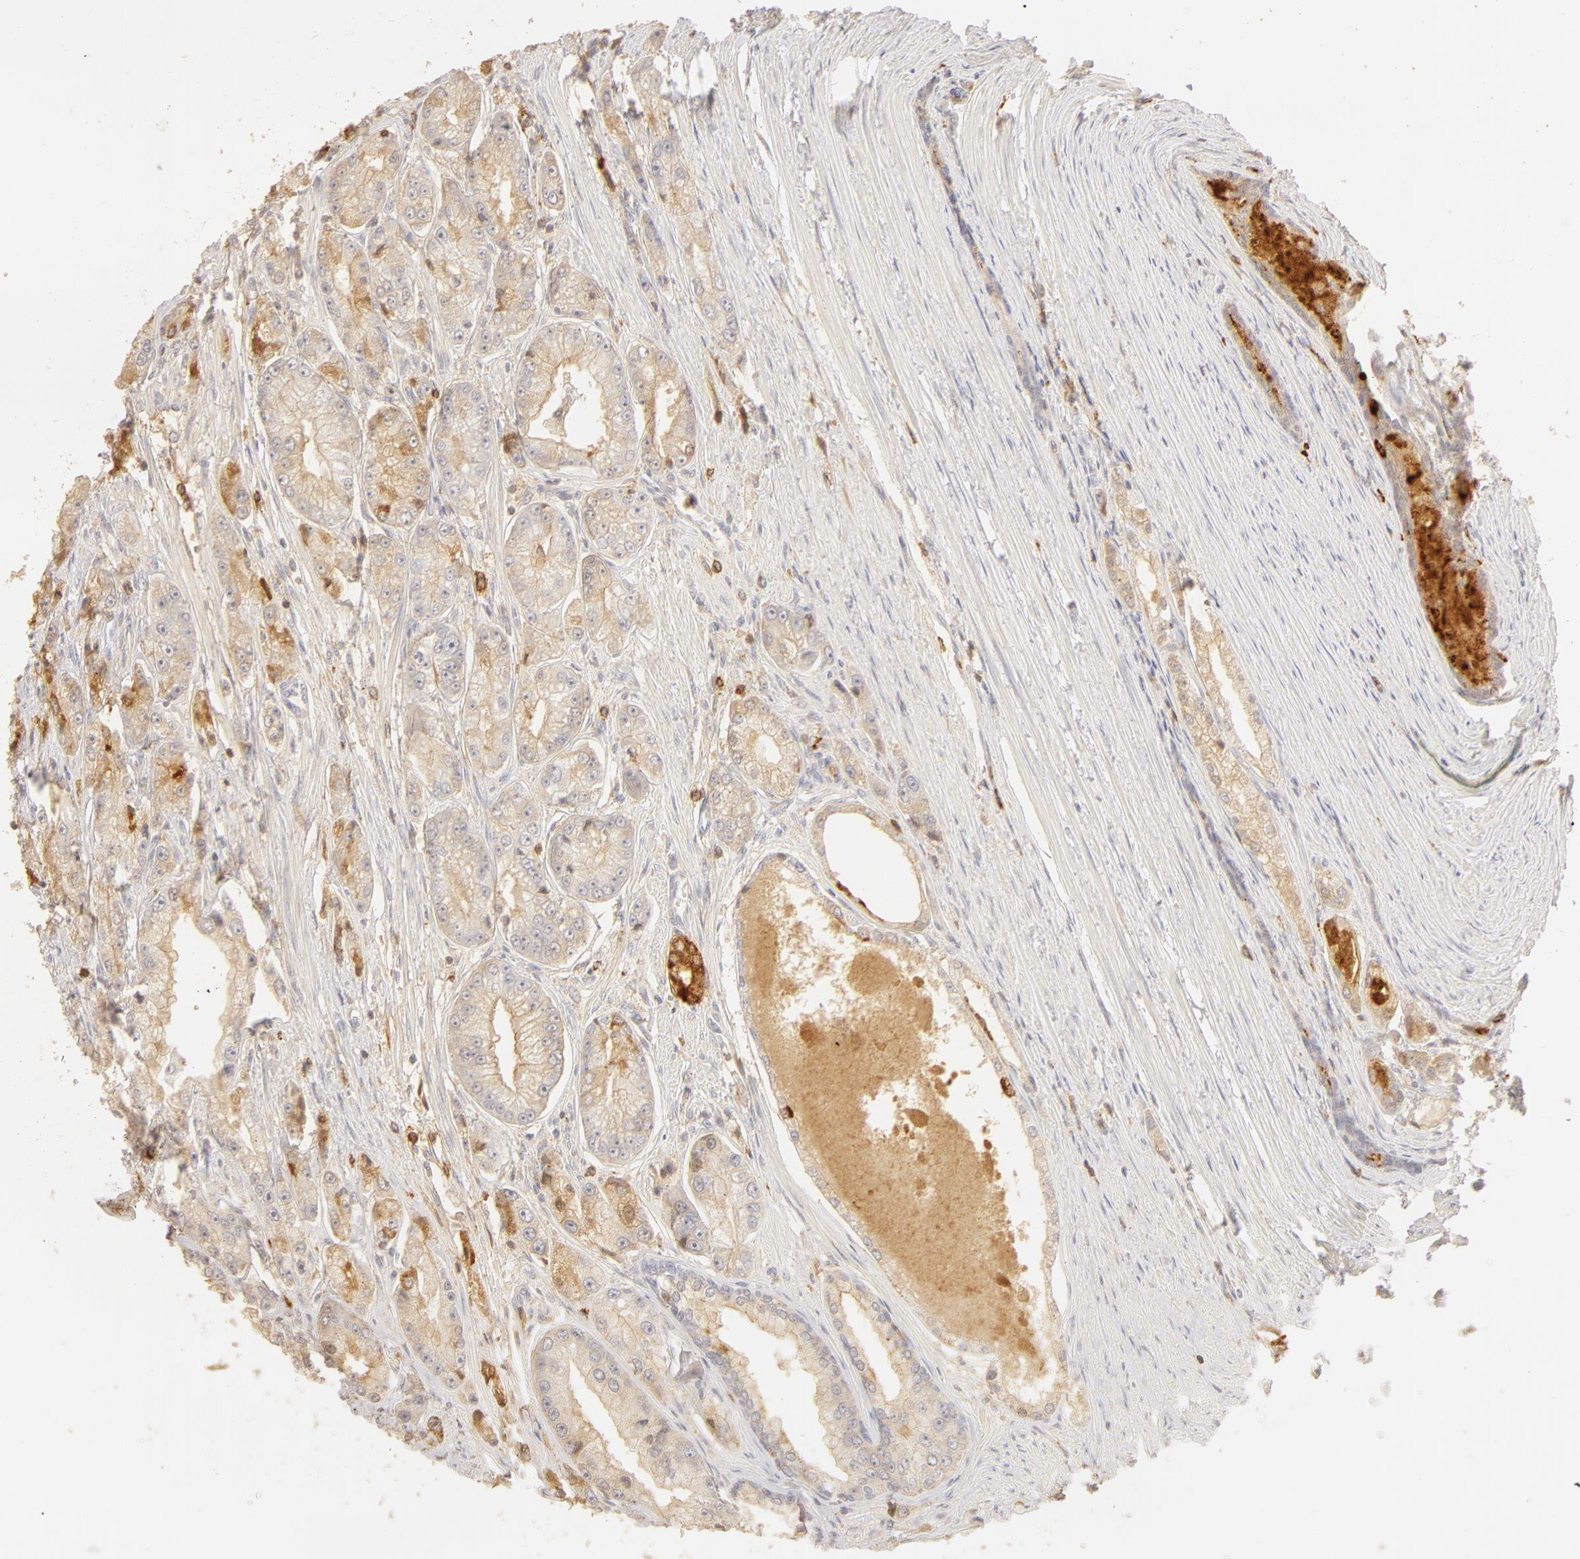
{"staining": {"intensity": "weak", "quantity": "25%-75%", "location": "cytoplasmic/membranous"}, "tissue": "prostate cancer", "cell_type": "Tumor cells", "image_type": "cancer", "snomed": [{"axis": "morphology", "description": "Adenocarcinoma, Medium grade"}, {"axis": "topography", "description": "Prostate"}], "caption": "DAB (3,3'-diaminobenzidine) immunohistochemical staining of prostate cancer exhibits weak cytoplasmic/membranous protein positivity in approximately 25%-75% of tumor cells.", "gene": "C1R", "patient": {"sex": "male", "age": 72}}